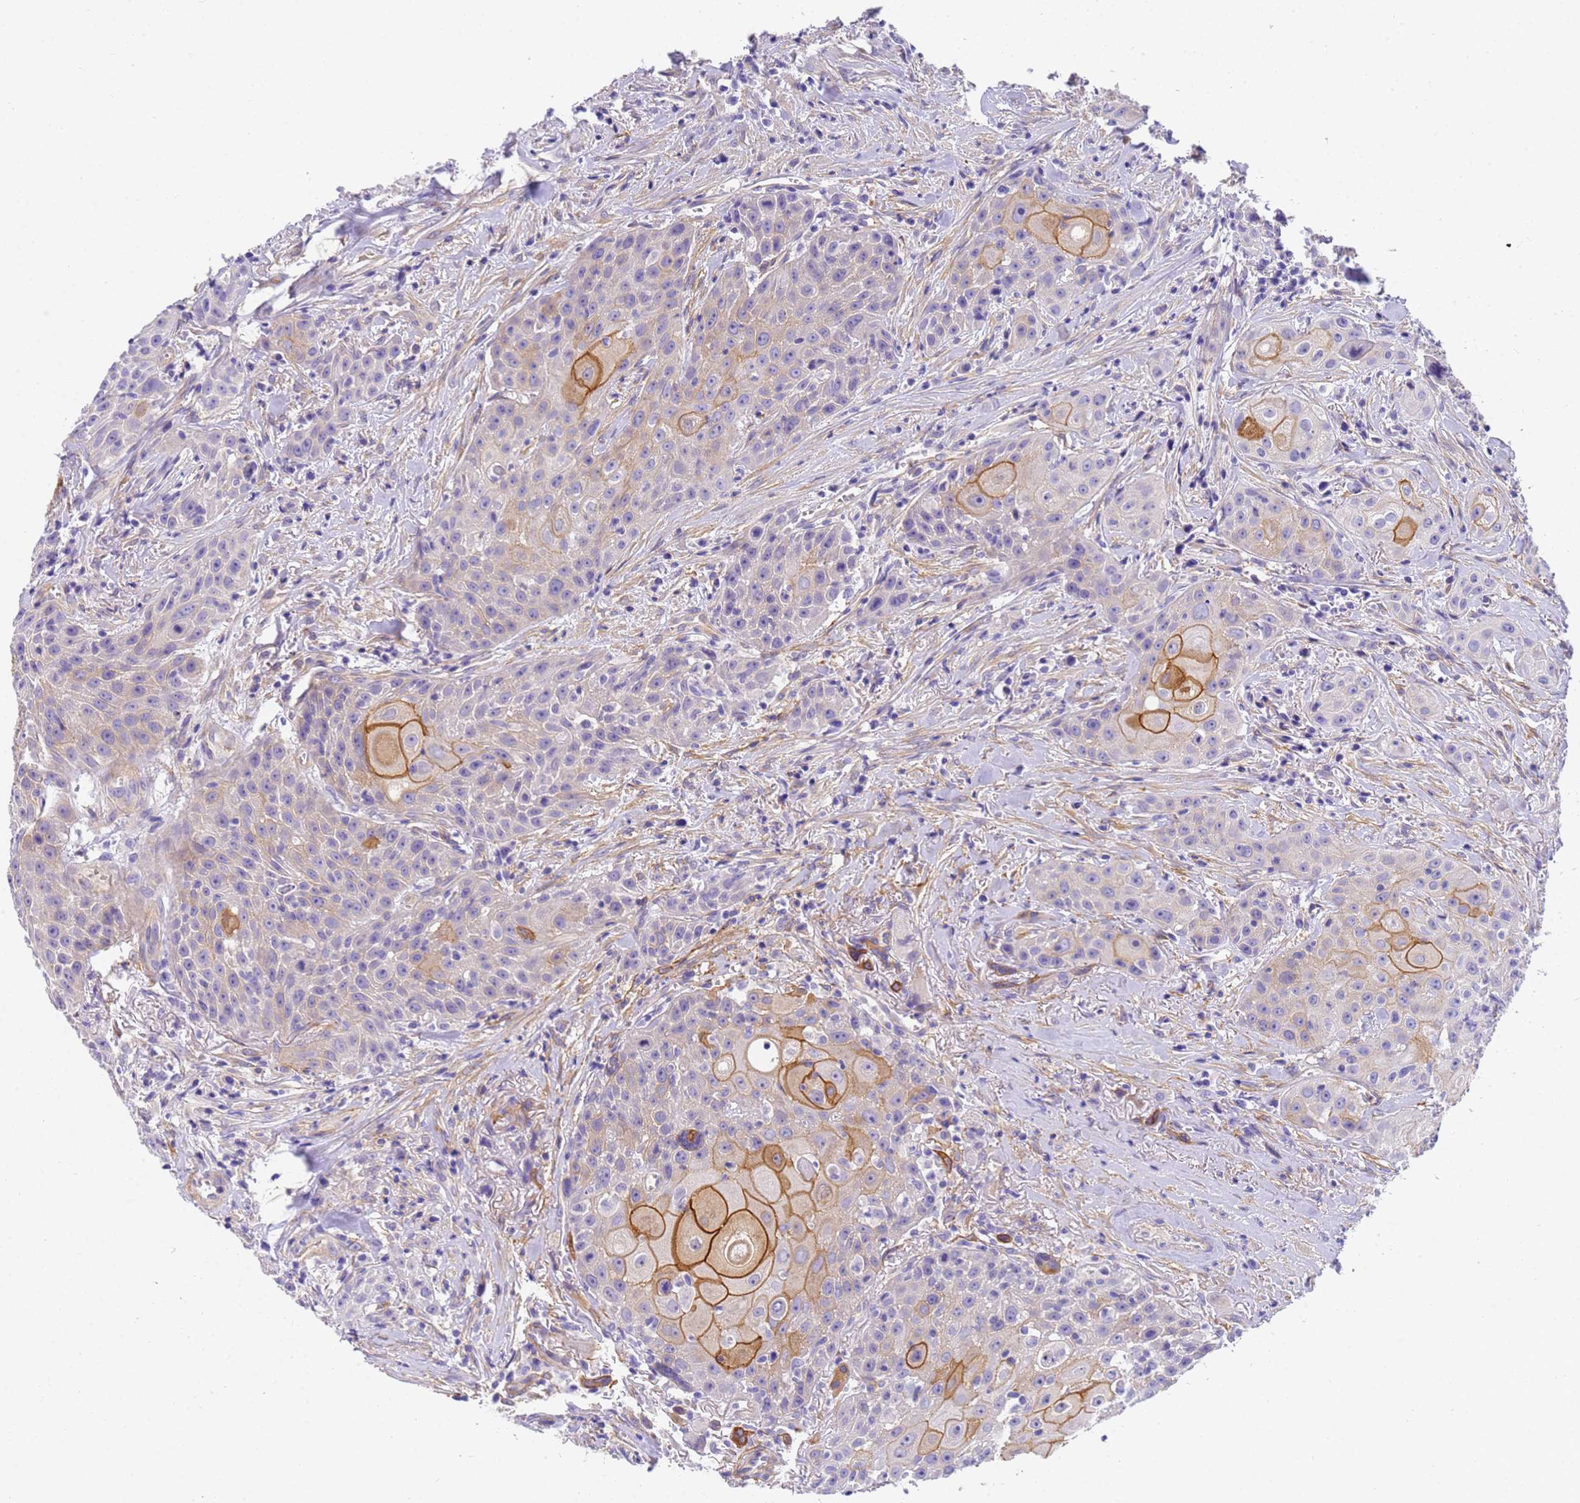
{"staining": {"intensity": "moderate", "quantity": "25%-75%", "location": "cytoplasmic/membranous"}, "tissue": "head and neck cancer", "cell_type": "Tumor cells", "image_type": "cancer", "snomed": [{"axis": "morphology", "description": "Squamous cell carcinoma, NOS"}, {"axis": "topography", "description": "Oral tissue"}, {"axis": "topography", "description": "Head-Neck"}], "caption": "Human squamous cell carcinoma (head and neck) stained for a protein (brown) reveals moderate cytoplasmic/membranous positive staining in about 25%-75% of tumor cells.", "gene": "MVB12A", "patient": {"sex": "female", "age": 82}}